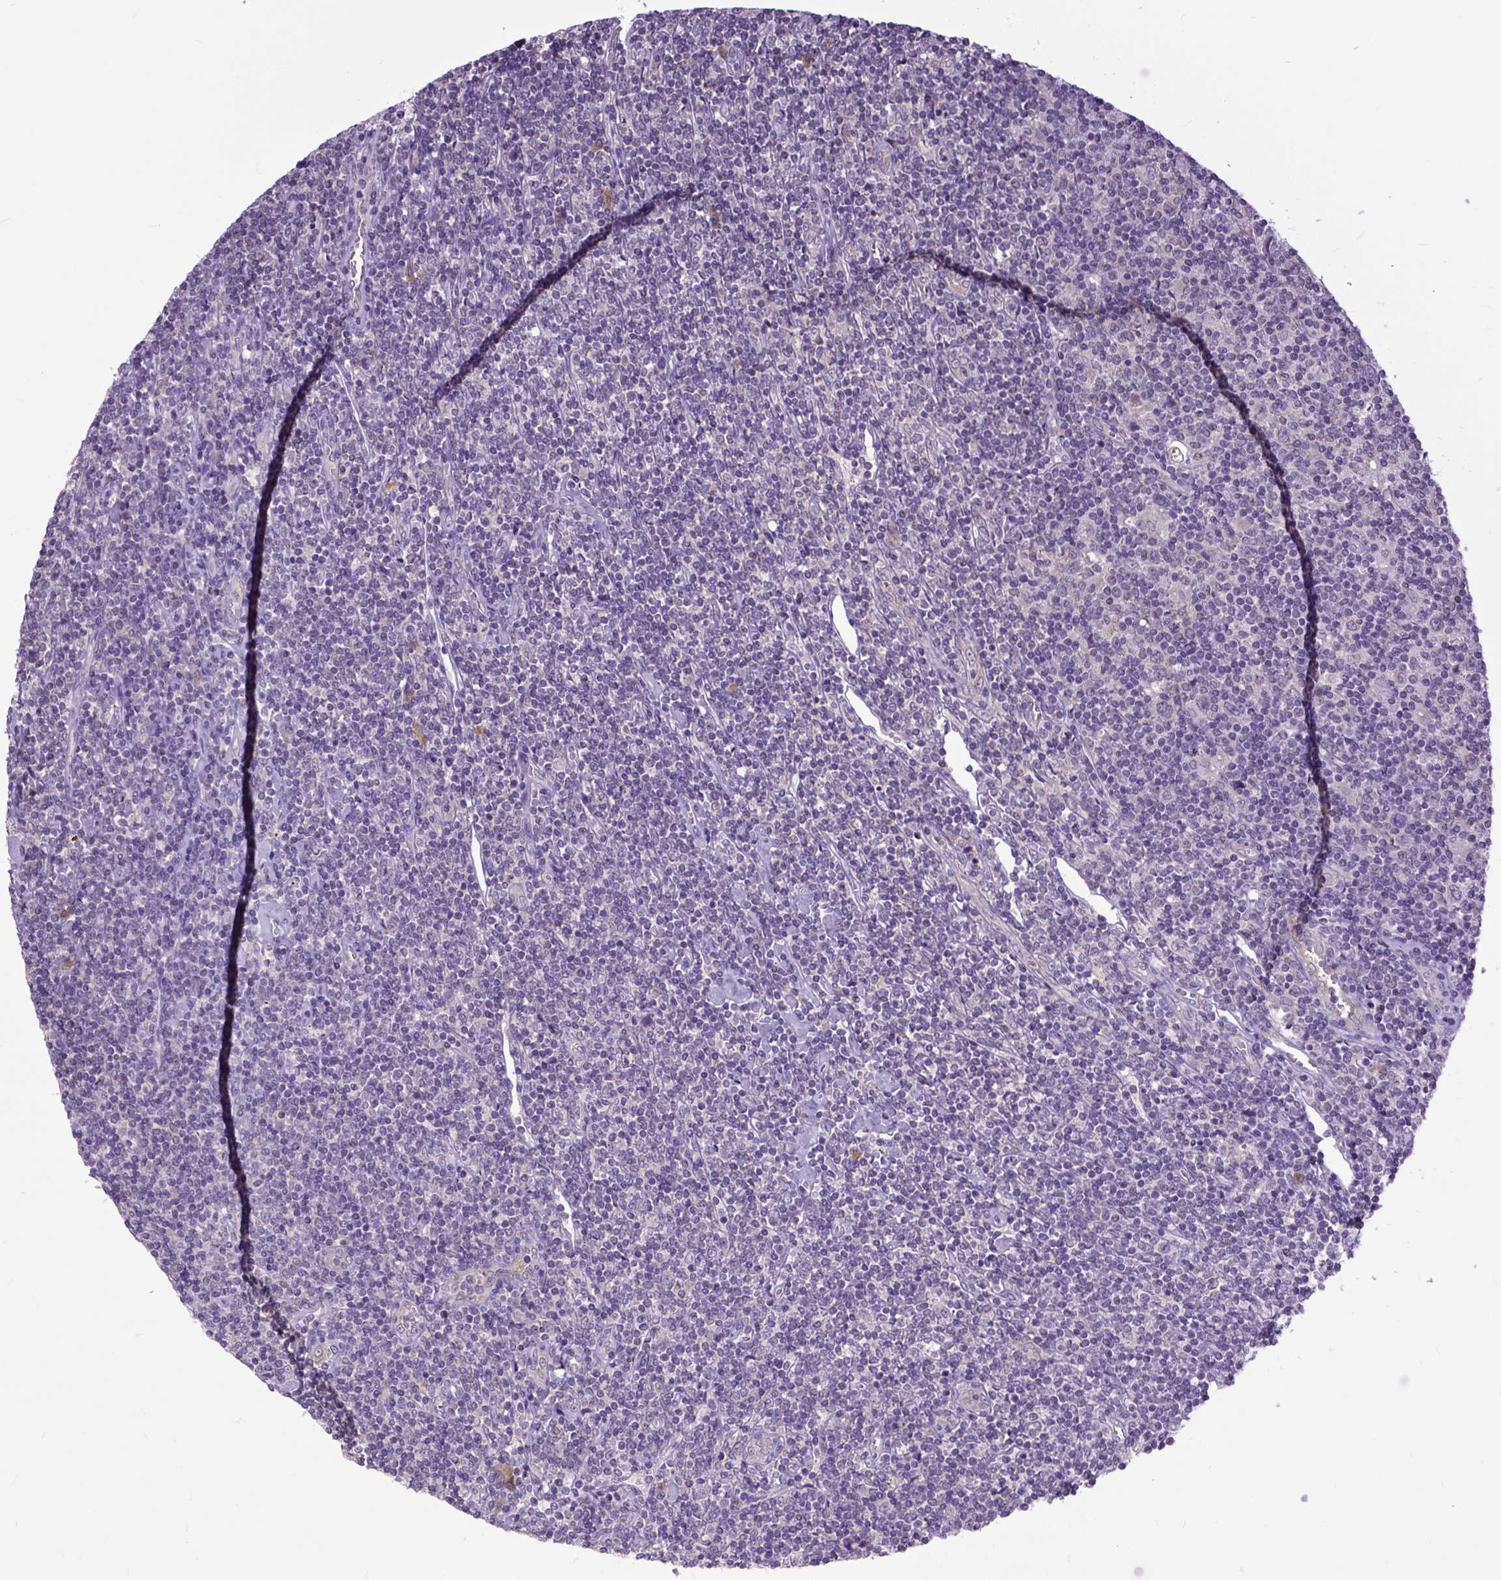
{"staining": {"intensity": "negative", "quantity": "none", "location": "none"}, "tissue": "lymphoma", "cell_type": "Tumor cells", "image_type": "cancer", "snomed": [{"axis": "morphology", "description": "Hodgkin's disease, NOS"}, {"axis": "topography", "description": "Lymph node"}], "caption": "Human lymphoma stained for a protein using IHC displays no expression in tumor cells.", "gene": "ARL1", "patient": {"sex": "male", "age": 40}}